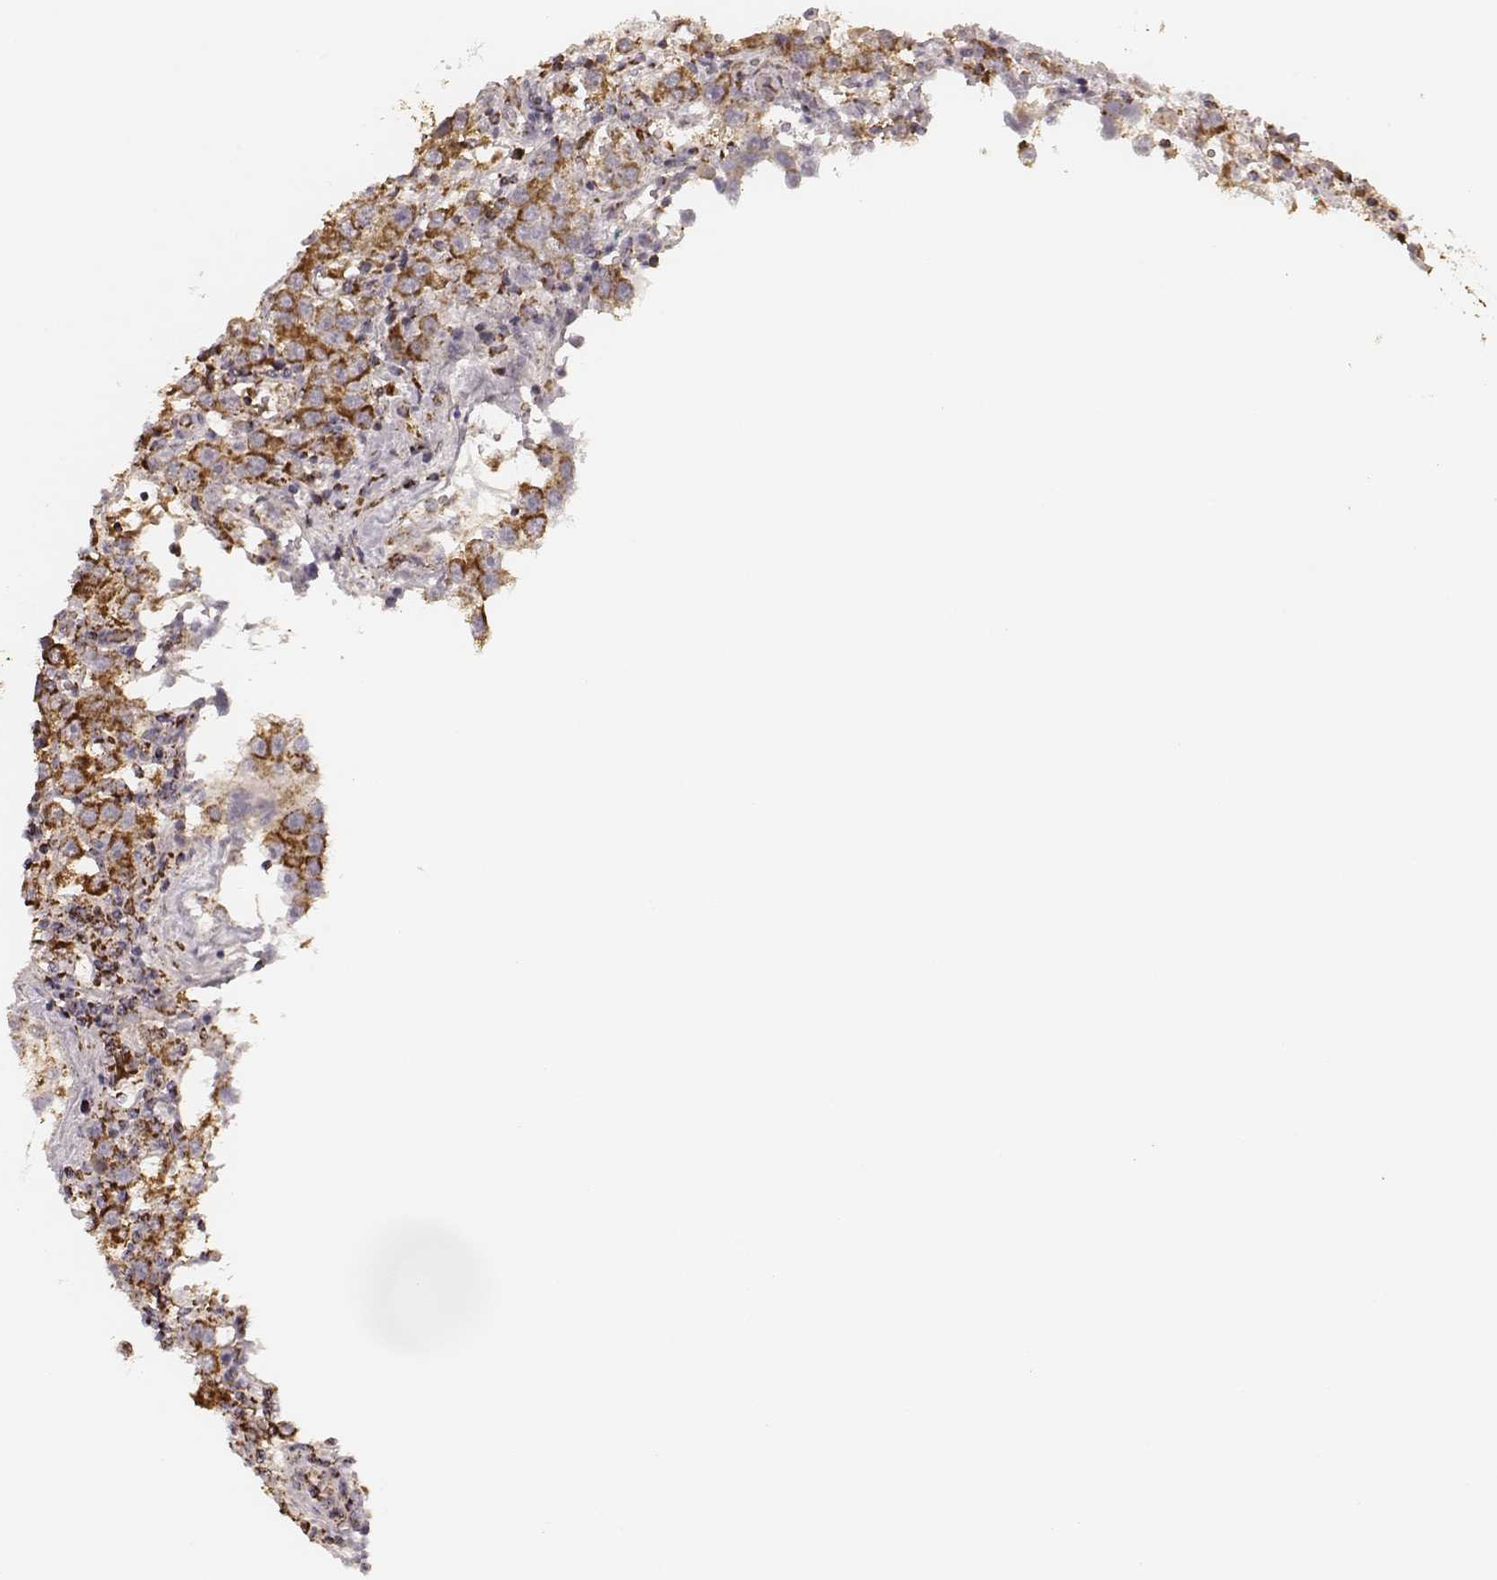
{"staining": {"intensity": "strong", "quantity": ">75%", "location": "cytoplasmic/membranous"}, "tissue": "testis cancer", "cell_type": "Tumor cells", "image_type": "cancer", "snomed": [{"axis": "morphology", "description": "Seminoma, NOS"}, {"axis": "topography", "description": "Testis"}], "caption": "Immunohistochemistry of human seminoma (testis) displays high levels of strong cytoplasmic/membranous staining in approximately >75% of tumor cells.", "gene": "CS", "patient": {"sex": "male", "age": 37}}